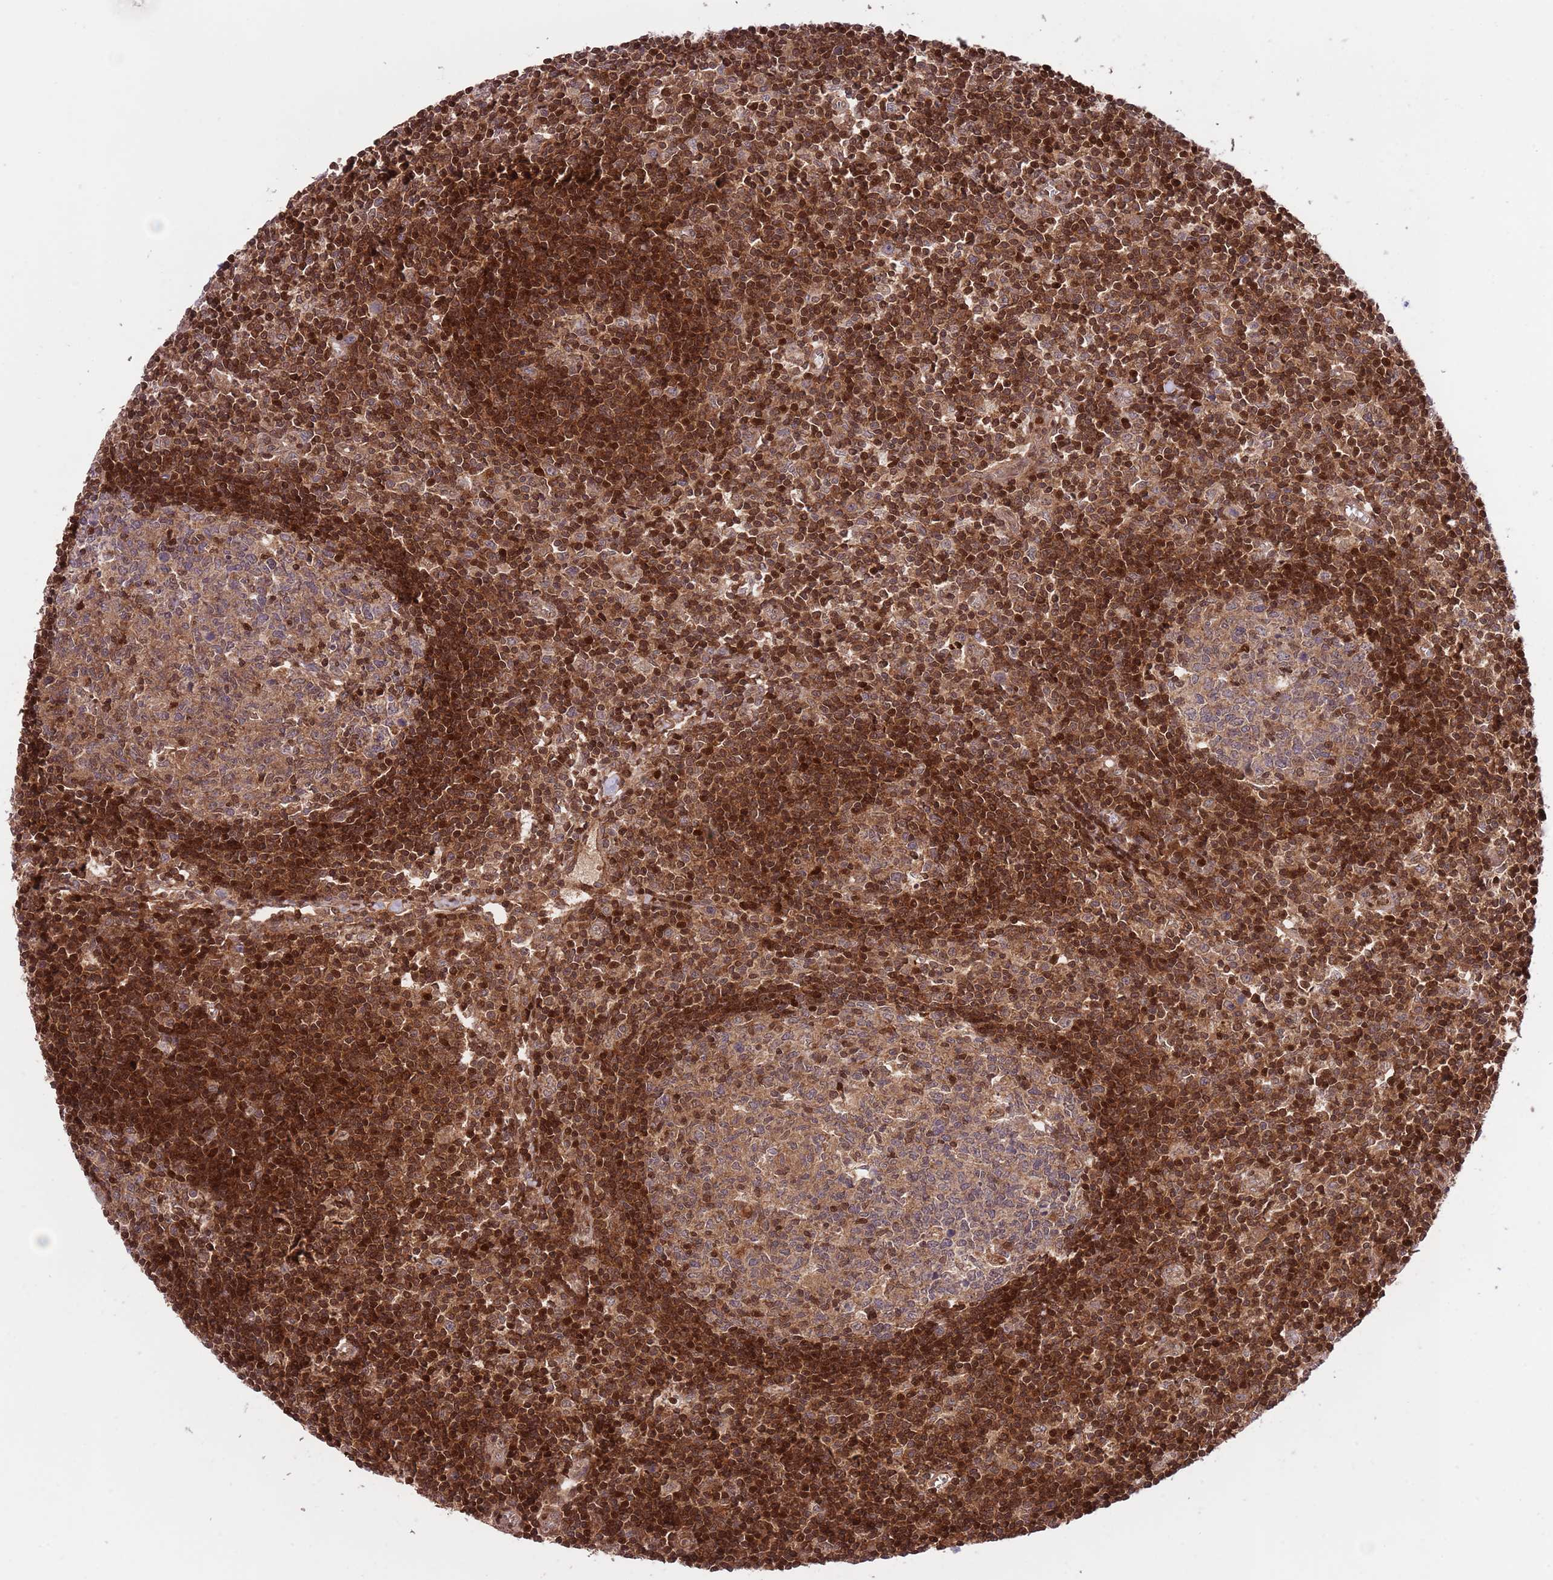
{"staining": {"intensity": "moderate", "quantity": "<25%", "location": "nuclear"}, "tissue": "lymph node", "cell_type": "Germinal center cells", "image_type": "normal", "snomed": [{"axis": "morphology", "description": "Normal tissue, NOS"}, {"axis": "topography", "description": "Lymph node"}], "caption": "Immunohistochemical staining of normal lymph node demonstrates moderate nuclear protein expression in approximately <25% of germinal center cells.", "gene": "HDHD2", "patient": {"sex": "female", "age": 55}}